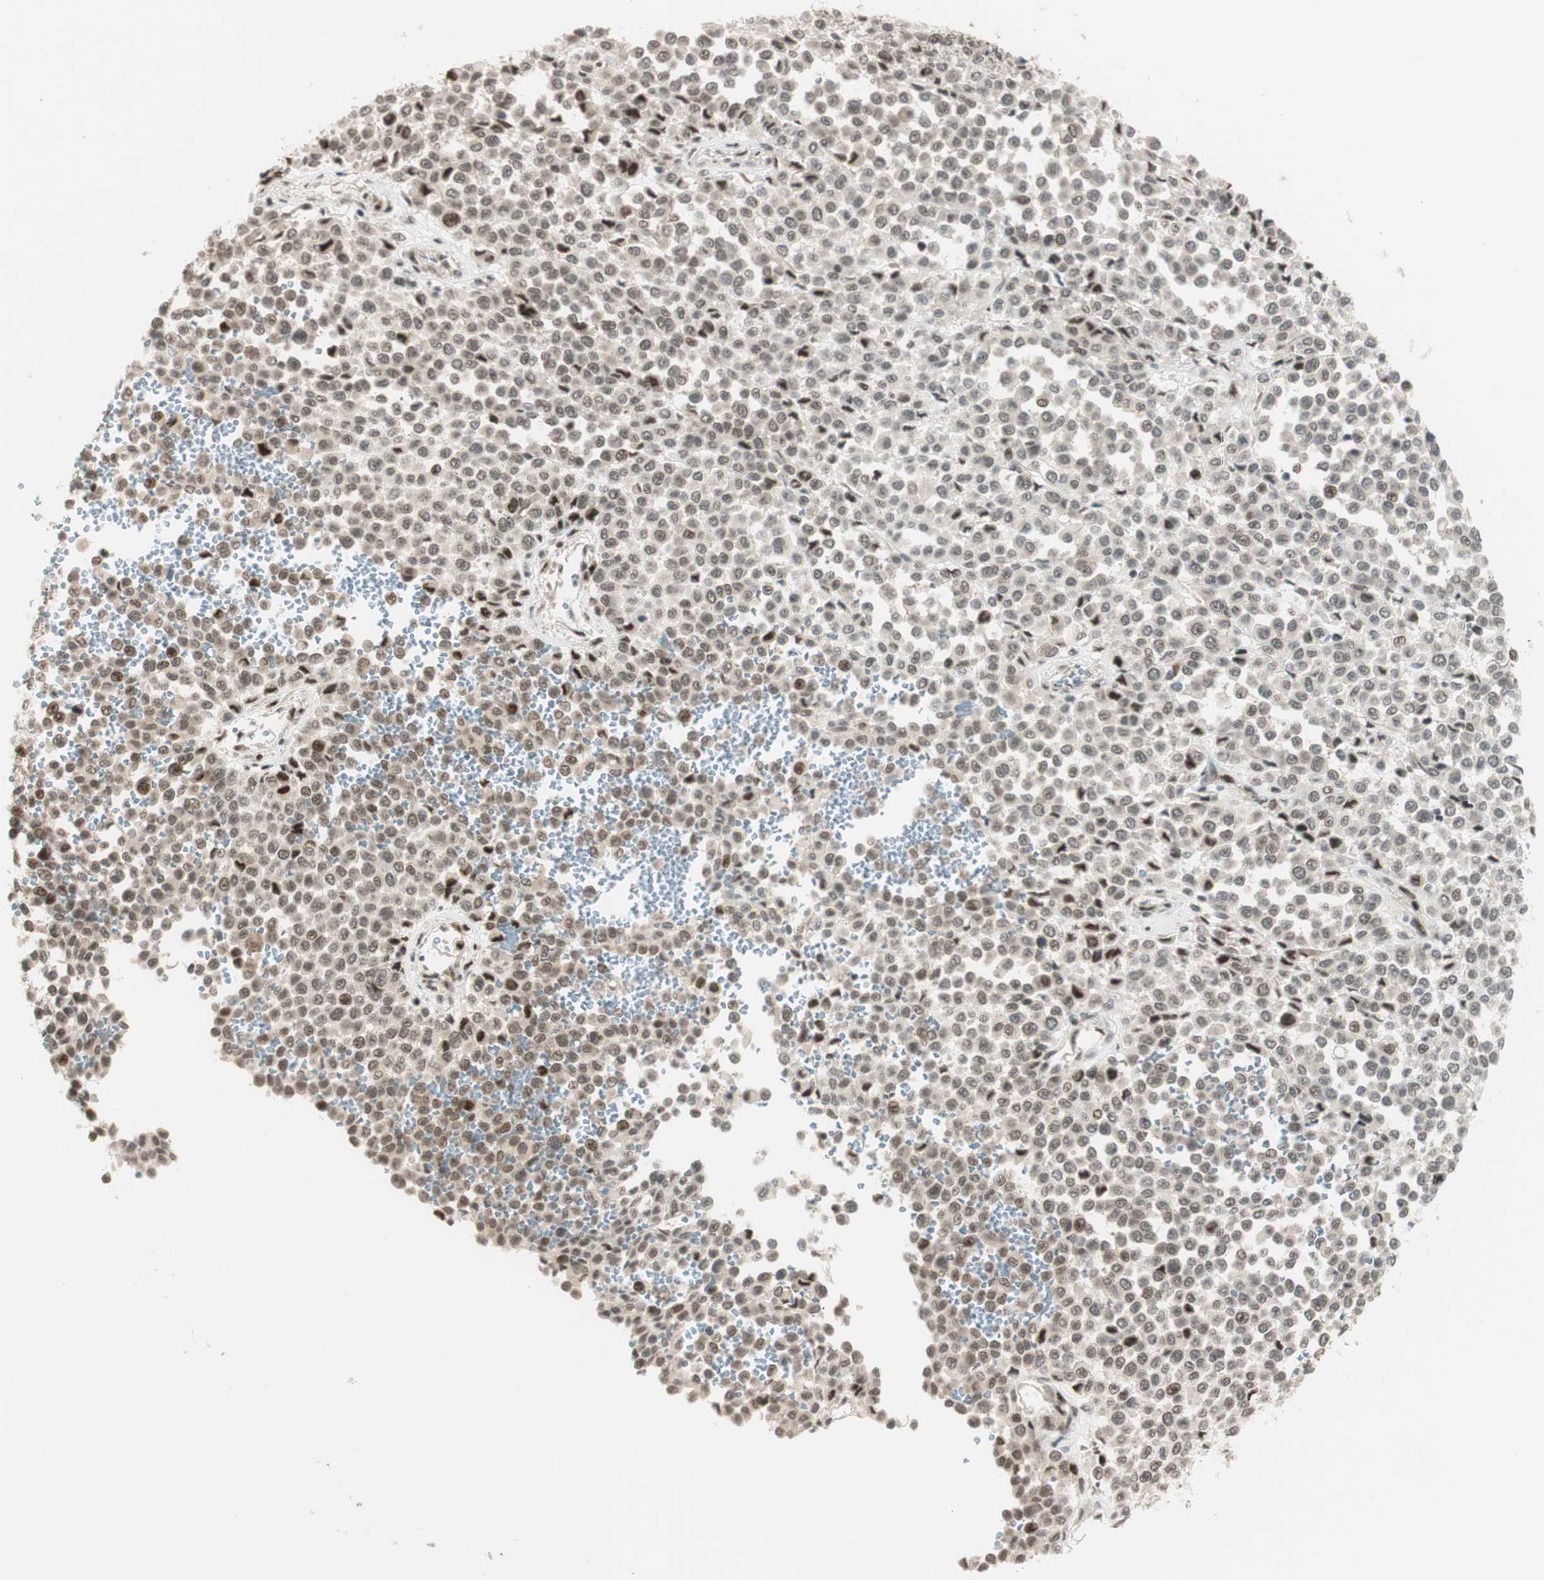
{"staining": {"intensity": "weak", "quantity": ">75%", "location": "cytoplasmic/membranous,nuclear"}, "tissue": "melanoma", "cell_type": "Tumor cells", "image_type": "cancer", "snomed": [{"axis": "morphology", "description": "Malignant melanoma, Metastatic site"}, {"axis": "topography", "description": "Pancreas"}], "caption": "Approximately >75% of tumor cells in human malignant melanoma (metastatic site) reveal weak cytoplasmic/membranous and nuclear protein staining as visualized by brown immunohistochemical staining.", "gene": "BRMS1", "patient": {"sex": "female", "age": 30}}